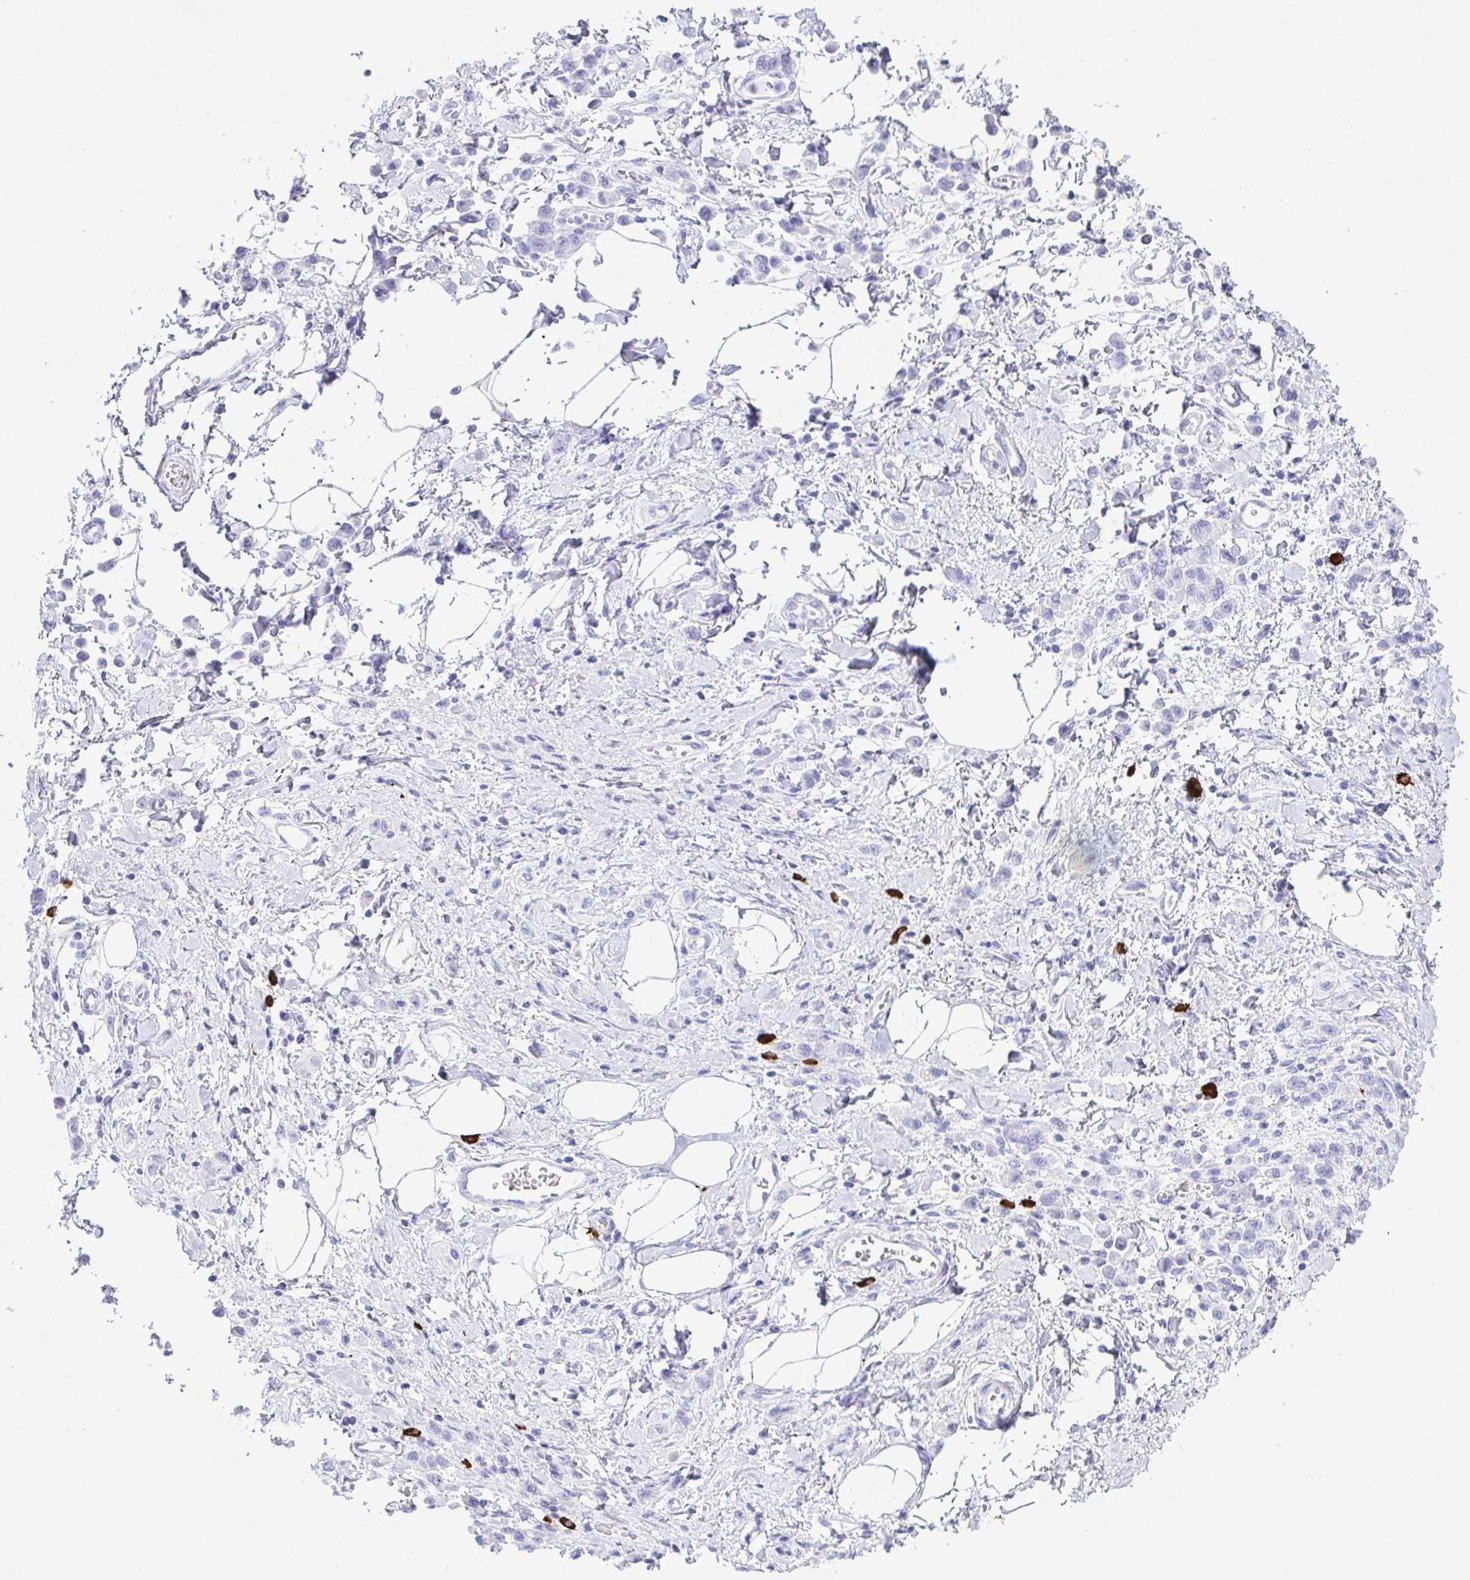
{"staining": {"intensity": "negative", "quantity": "none", "location": "none"}, "tissue": "stomach cancer", "cell_type": "Tumor cells", "image_type": "cancer", "snomed": [{"axis": "morphology", "description": "Adenocarcinoma, NOS"}, {"axis": "topography", "description": "Stomach"}], "caption": "High power microscopy image of an immunohistochemistry image of stomach adenocarcinoma, revealing no significant expression in tumor cells. The staining was performed using DAB (3,3'-diaminobenzidine) to visualize the protein expression in brown, while the nuclei were stained in blue with hematoxylin (Magnification: 20x).", "gene": "CDADC1", "patient": {"sex": "male", "age": 77}}